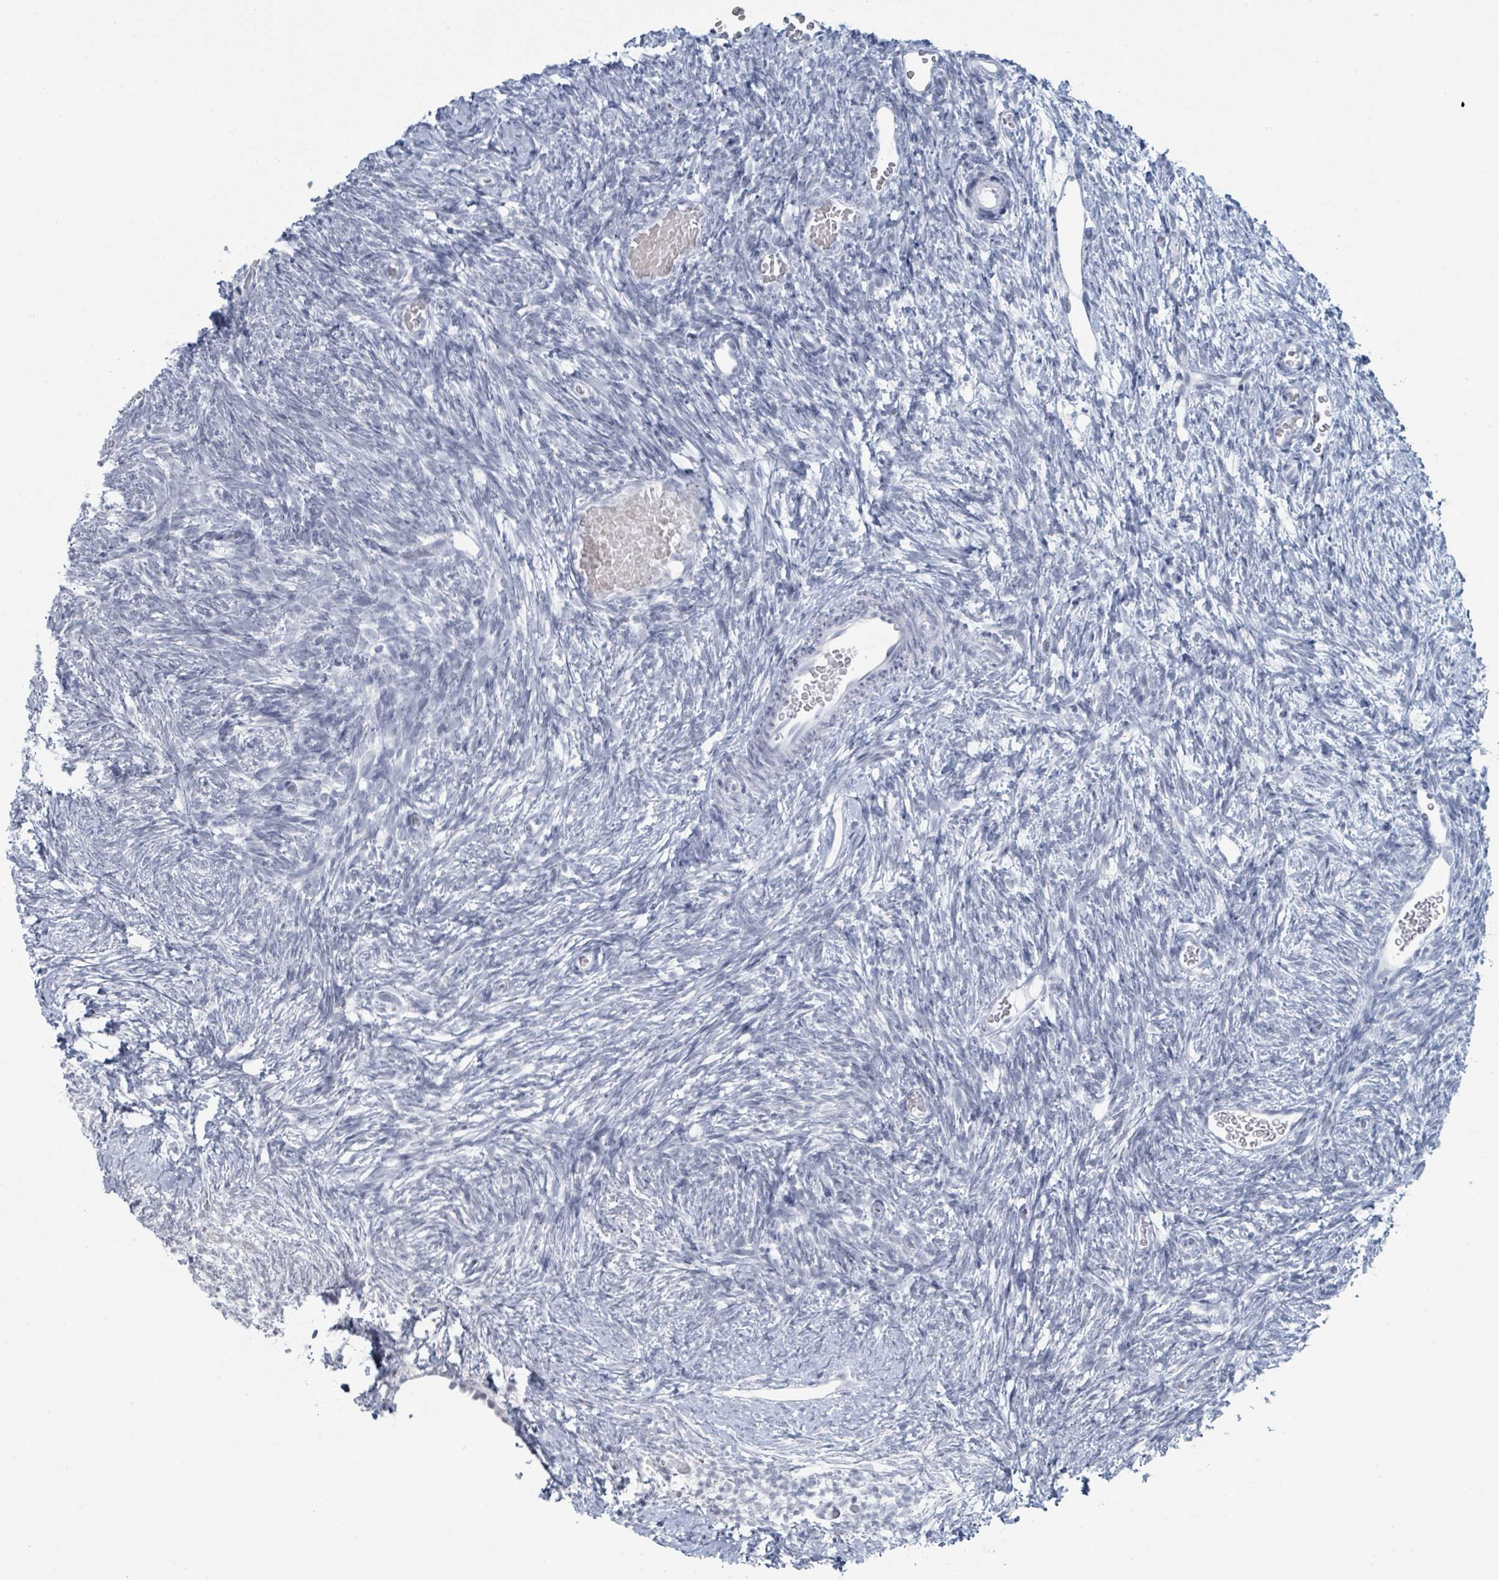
{"staining": {"intensity": "negative", "quantity": "none", "location": "none"}, "tissue": "ovary", "cell_type": "Ovarian stroma cells", "image_type": "normal", "snomed": [{"axis": "morphology", "description": "Normal tissue, NOS"}, {"axis": "topography", "description": "Ovary"}], "caption": "Ovarian stroma cells show no significant protein expression in normal ovary. (DAB (3,3'-diaminobenzidine) immunohistochemistry visualized using brightfield microscopy, high magnification).", "gene": "GPR15LG", "patient": {"sex": "female", "age": 39}}